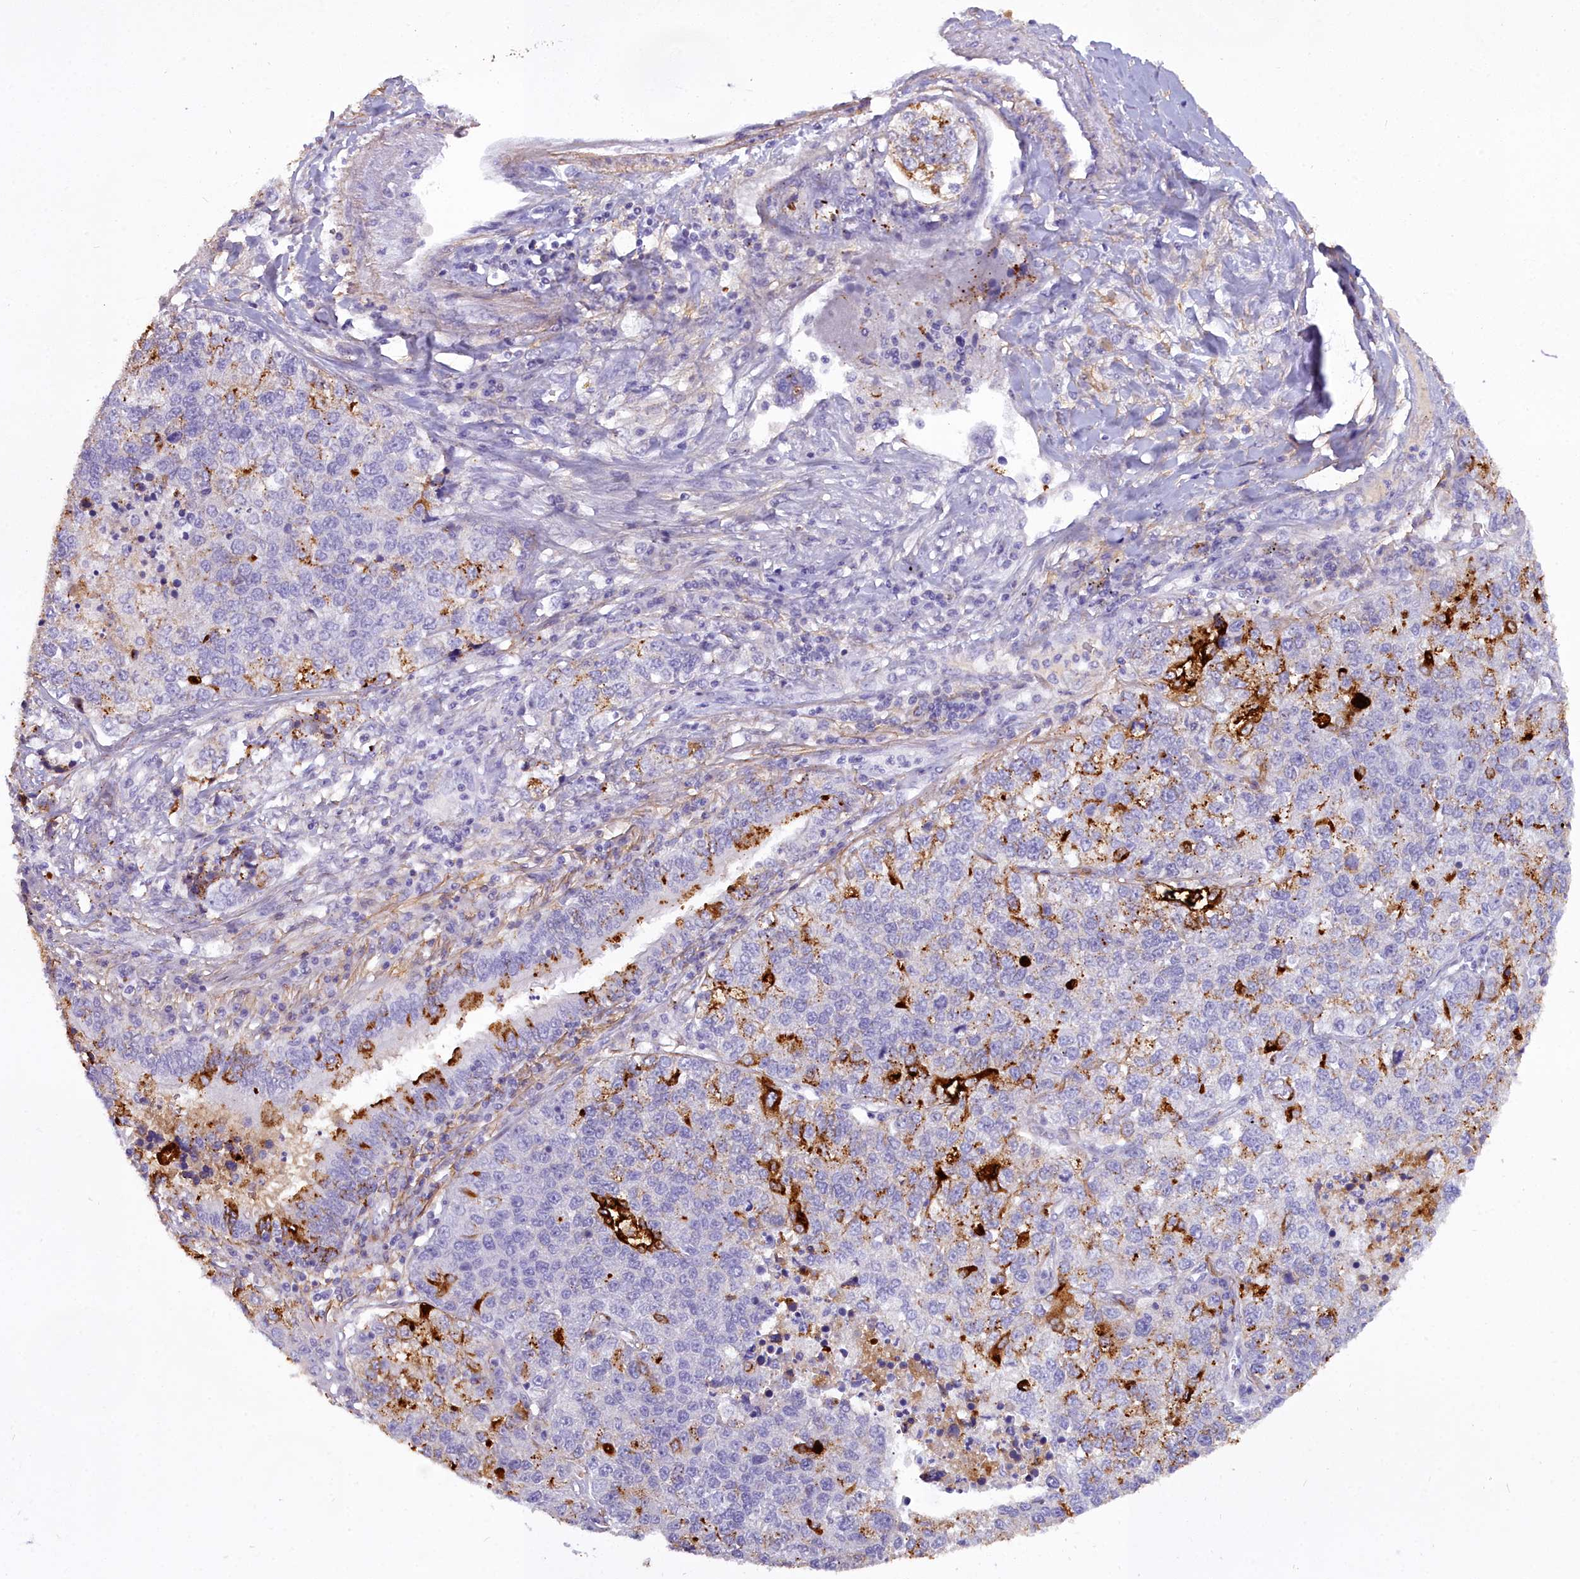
{"staining": {"intensity": "strong", "quantity": "<25%", "location": "cytoplasmic/membranous"}, "tissue": "lung cancer", "cell_type": "Tumor cells", "image_type": "cancer", "snomed": [{"axis": "morphology", "description": "Adenocarcinoma, NOS"}, {"axis": "topography", "description": "Lung"}], "caption": "An IHC micrograph of tumor tissue is shown. Protein staining in brown highlights strong cytoplasmic/membranous positivity in adenocarcinoma (lung) within tumor cells. Ihc stains the protein of interest in brown and the nuclei are stained blue.", "gene": "OSTN", "patient": {"sex": "male", "age": 49}}